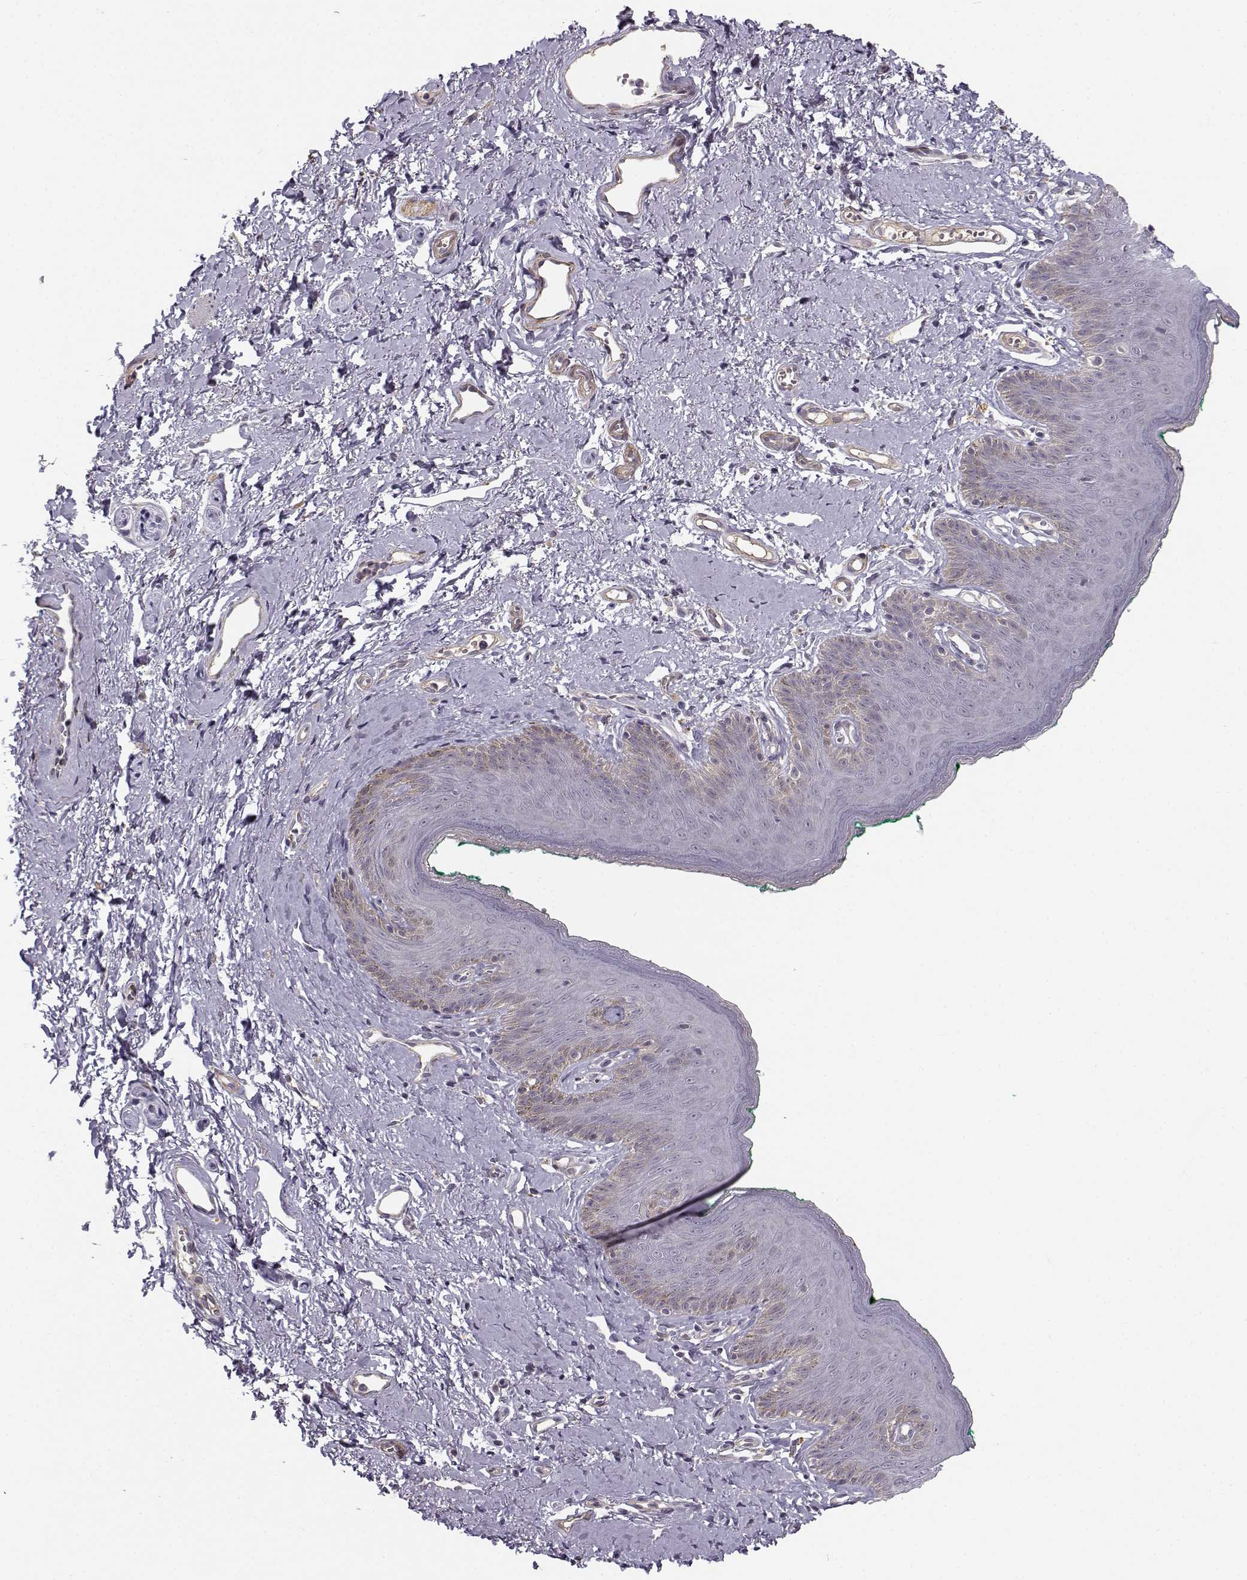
{"staining": {"intensity": "weak", "quantity": "<25%", "location": "cytoplasmic/membranous"}, "tissue": "skin", "cell_type": "Epidermal cells", "image_type": "normal", "snomed": [{"axis": "morphology", "description": "Normal tissue, NOS"}, {"axis": "topography", "description": "Vulva"}], "caption": "This micrograph is of unremarkable skin stained with immunohistochemistry to label a protein in brown with the nuclei are counter-stained blue. There is no staining in epidermal cells.", "gene": "RGS9BP", "patient": {"sex": "female", "age": 66}}